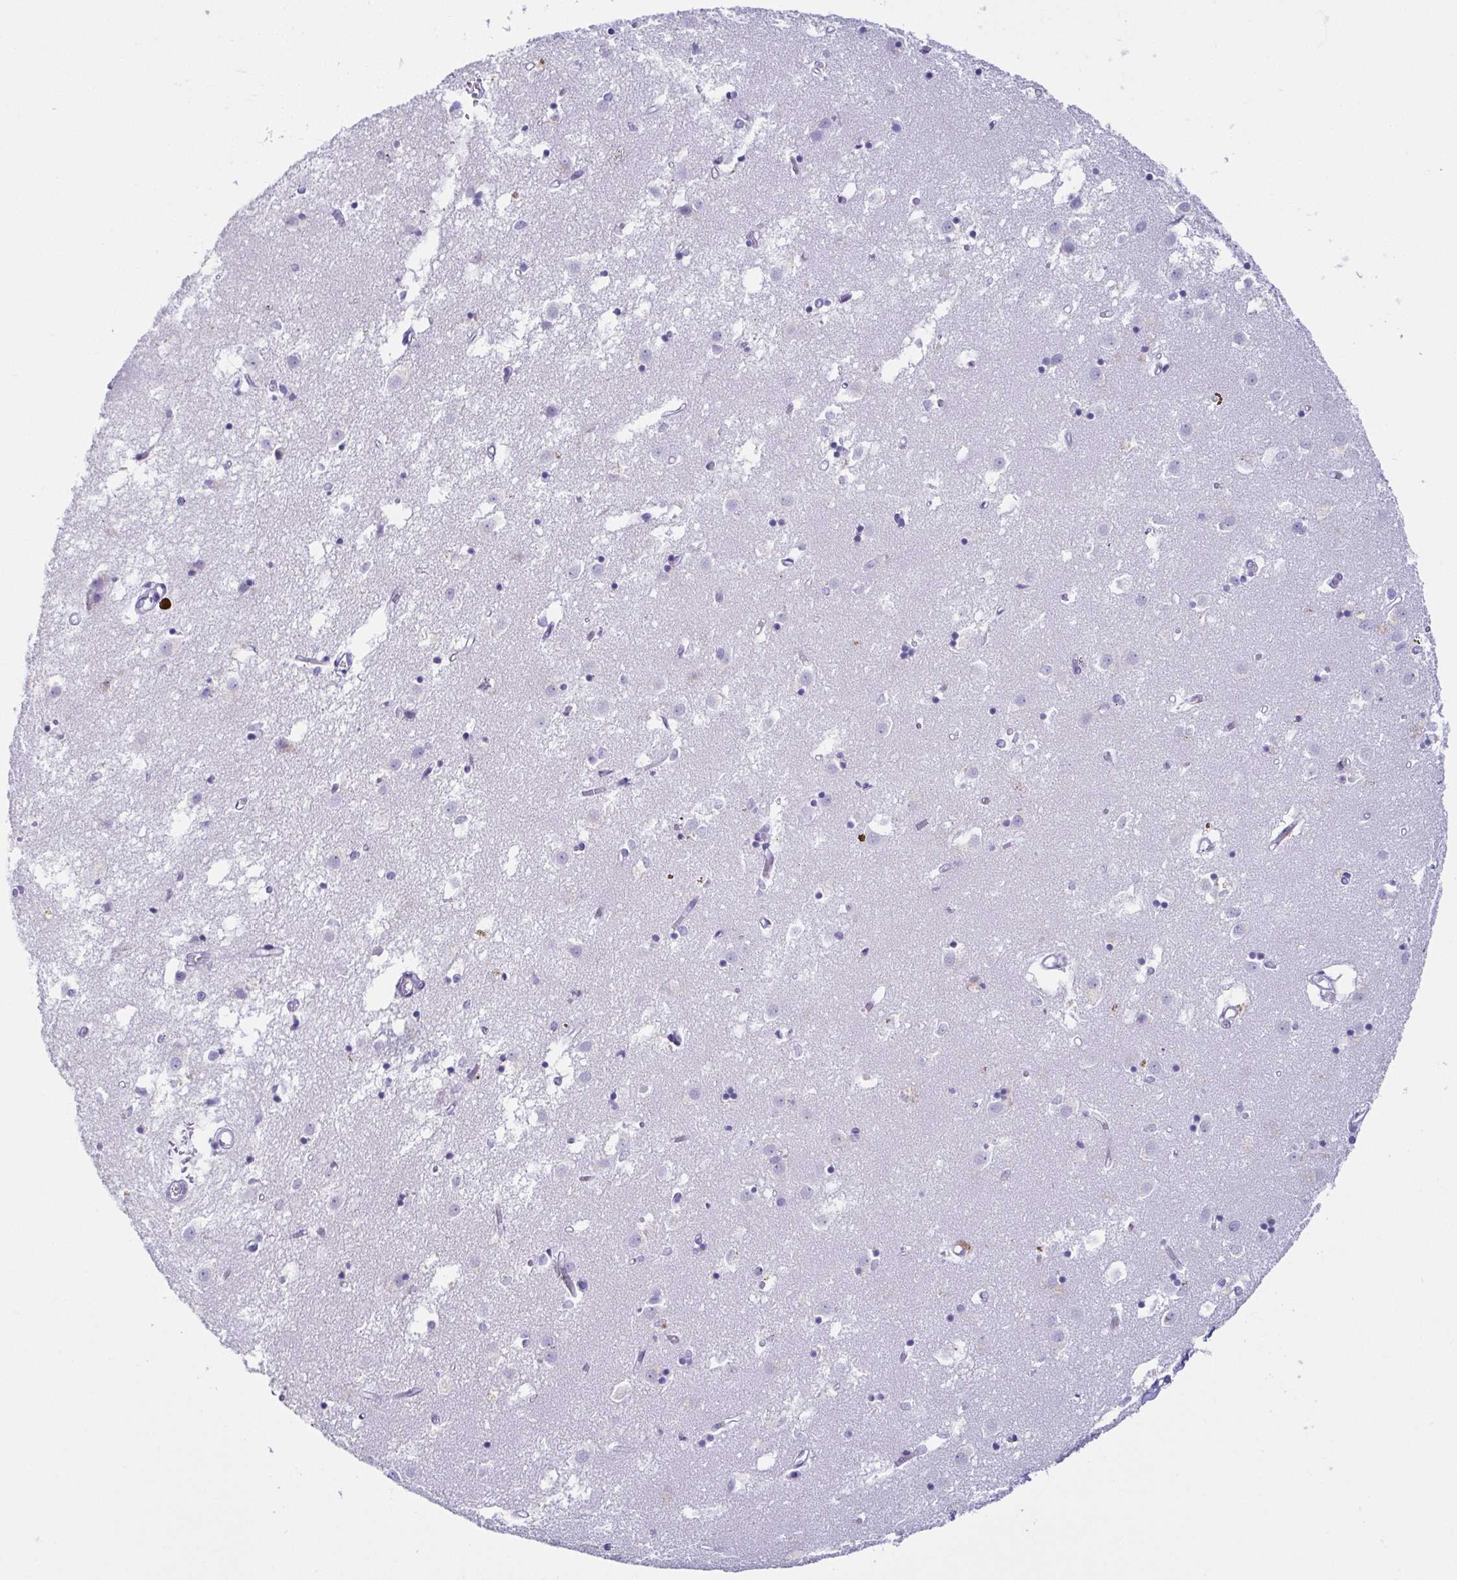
{"staining": {"intensity": "negative", "quantity": "none", "location": "none"}, "tissue": "caudate", "cell_type": "Glial cells", "image_type": "normal", "snomed": [{"axis": "morphology", "description": "Normal tissue, NOS"}, {"axis": "topography", "description": "Lateral ventricle wall"}], "caption": "Immunohistochemistry micrograph of benign caudate: human caudate stained with DAB (3,3'-diaminobenzidine) demonstrates no significant protein positivity in glial cells.", "gene": "CD164L2", "patient": {"sex": "male", "age": 70}}